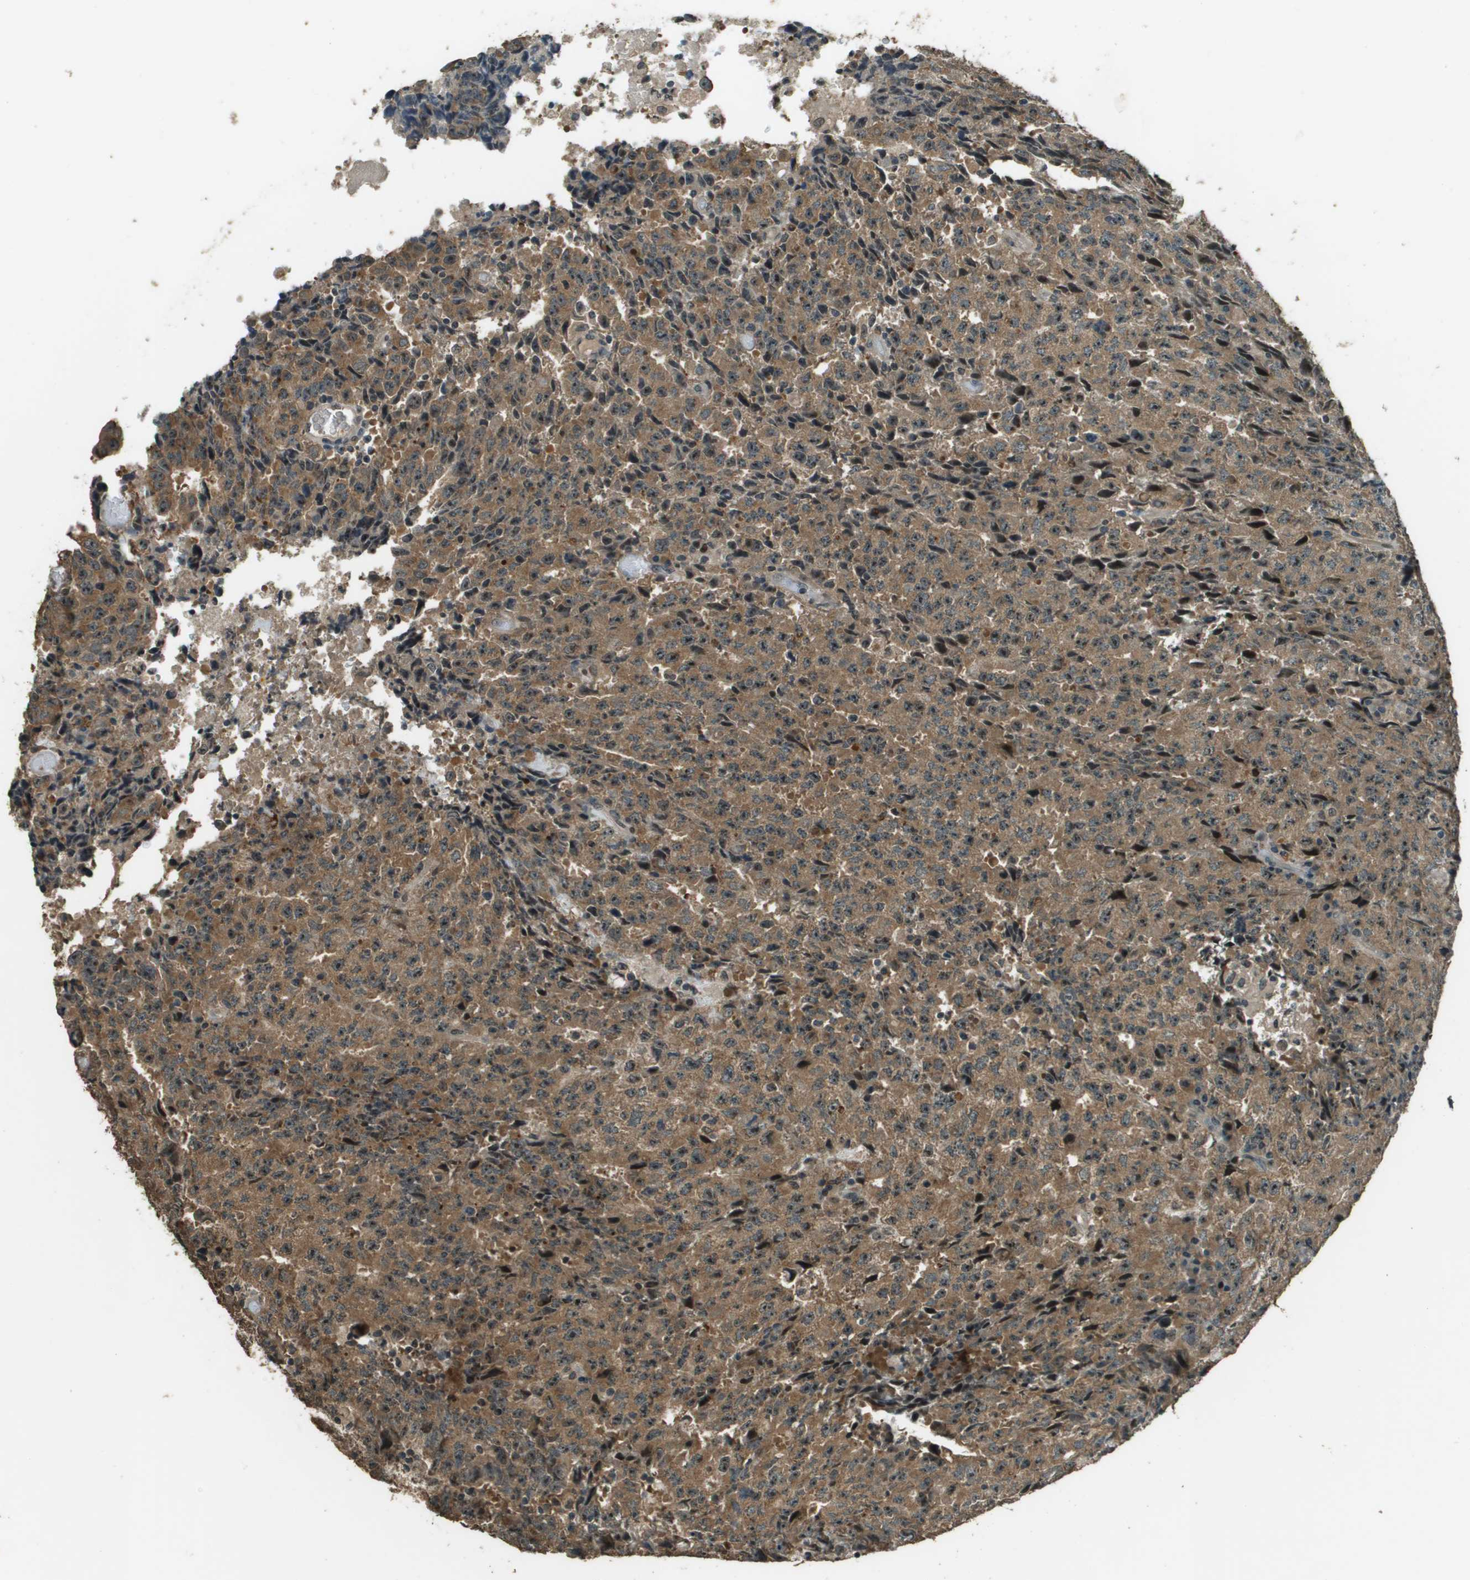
{"staining": {"intensity": "moderate", "quantity": ">75%", "location": "cytoplasmic/membranous"}, "tissue": "testis cancer", "cell_type": "Tumor cells", "image_type": "cancer", "snomed": [{"axis": "morphology", "description": "Necrosis, NOS"}, {"axis": "morphology", "description": "Carcinoma, Embryonal, NOS"}, {"axis": "topography", "description": "Testis"}], "caption": "A high-resolution micrograph shows immunohistochemistry staining of embryonal carcinoma (testis), which shows moderate cytoplasmic/membranous staining in approximately >75% of tumor cells. (IHC, brightfield microscopy, high magnification).", "gene": "SDC3", "patient": {"sex": "male", "age": 19}}